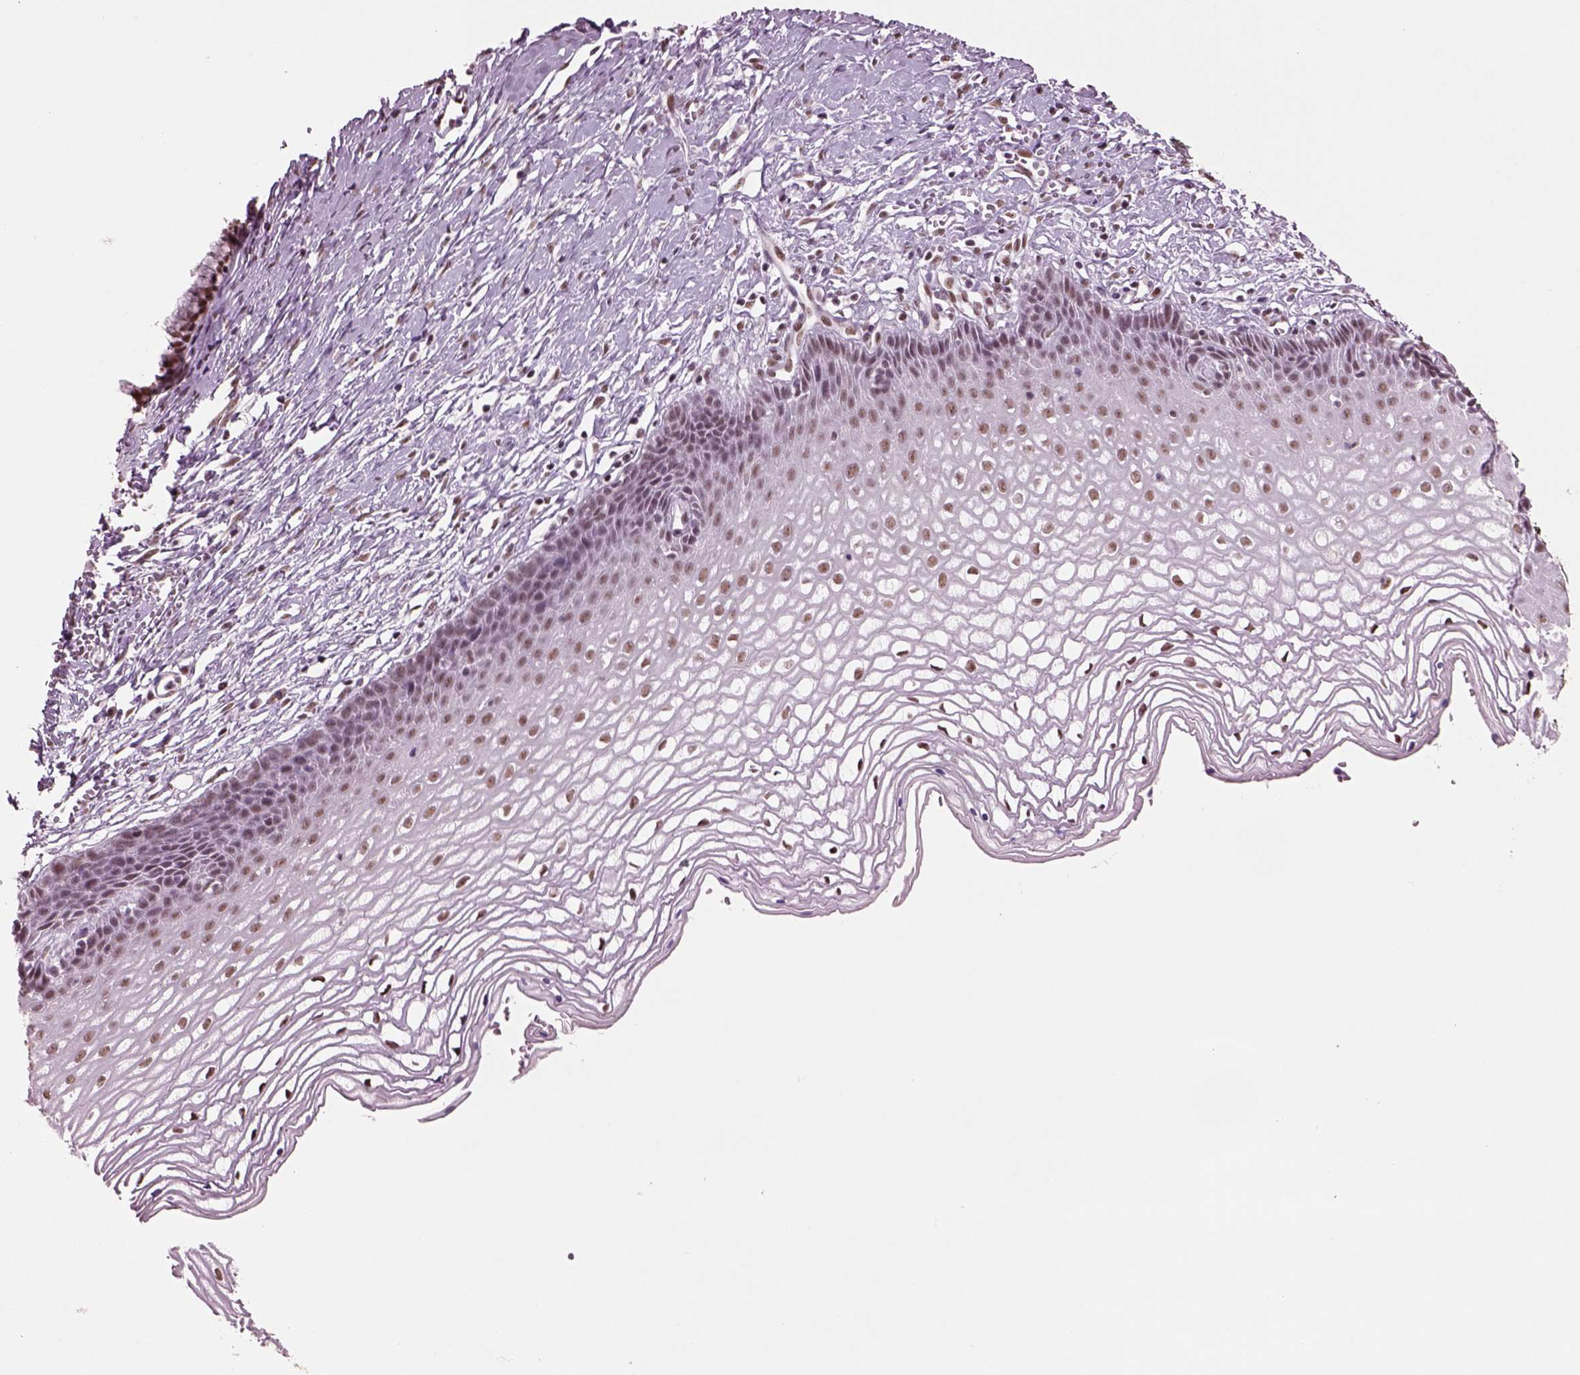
{"staining": {"intensity": "moderate", "quantity": ">75%", "location": "nuclear"}, "tissue": "cervix", "cell_type": "Squamous epithelial cells", "image_type": "normal", "snomed": [{"axis": "morphology", "description": "Normal tissue, NOS"}, {"axis": "topography", "description": "Cervix"}], "caption": "Protein staining of benign cervix displays moderate nuclear staining in approximately >75% of squamous epithelial cells.", "gene": "SEPHS1", "patient": {"sex": "female", "age": 40}}